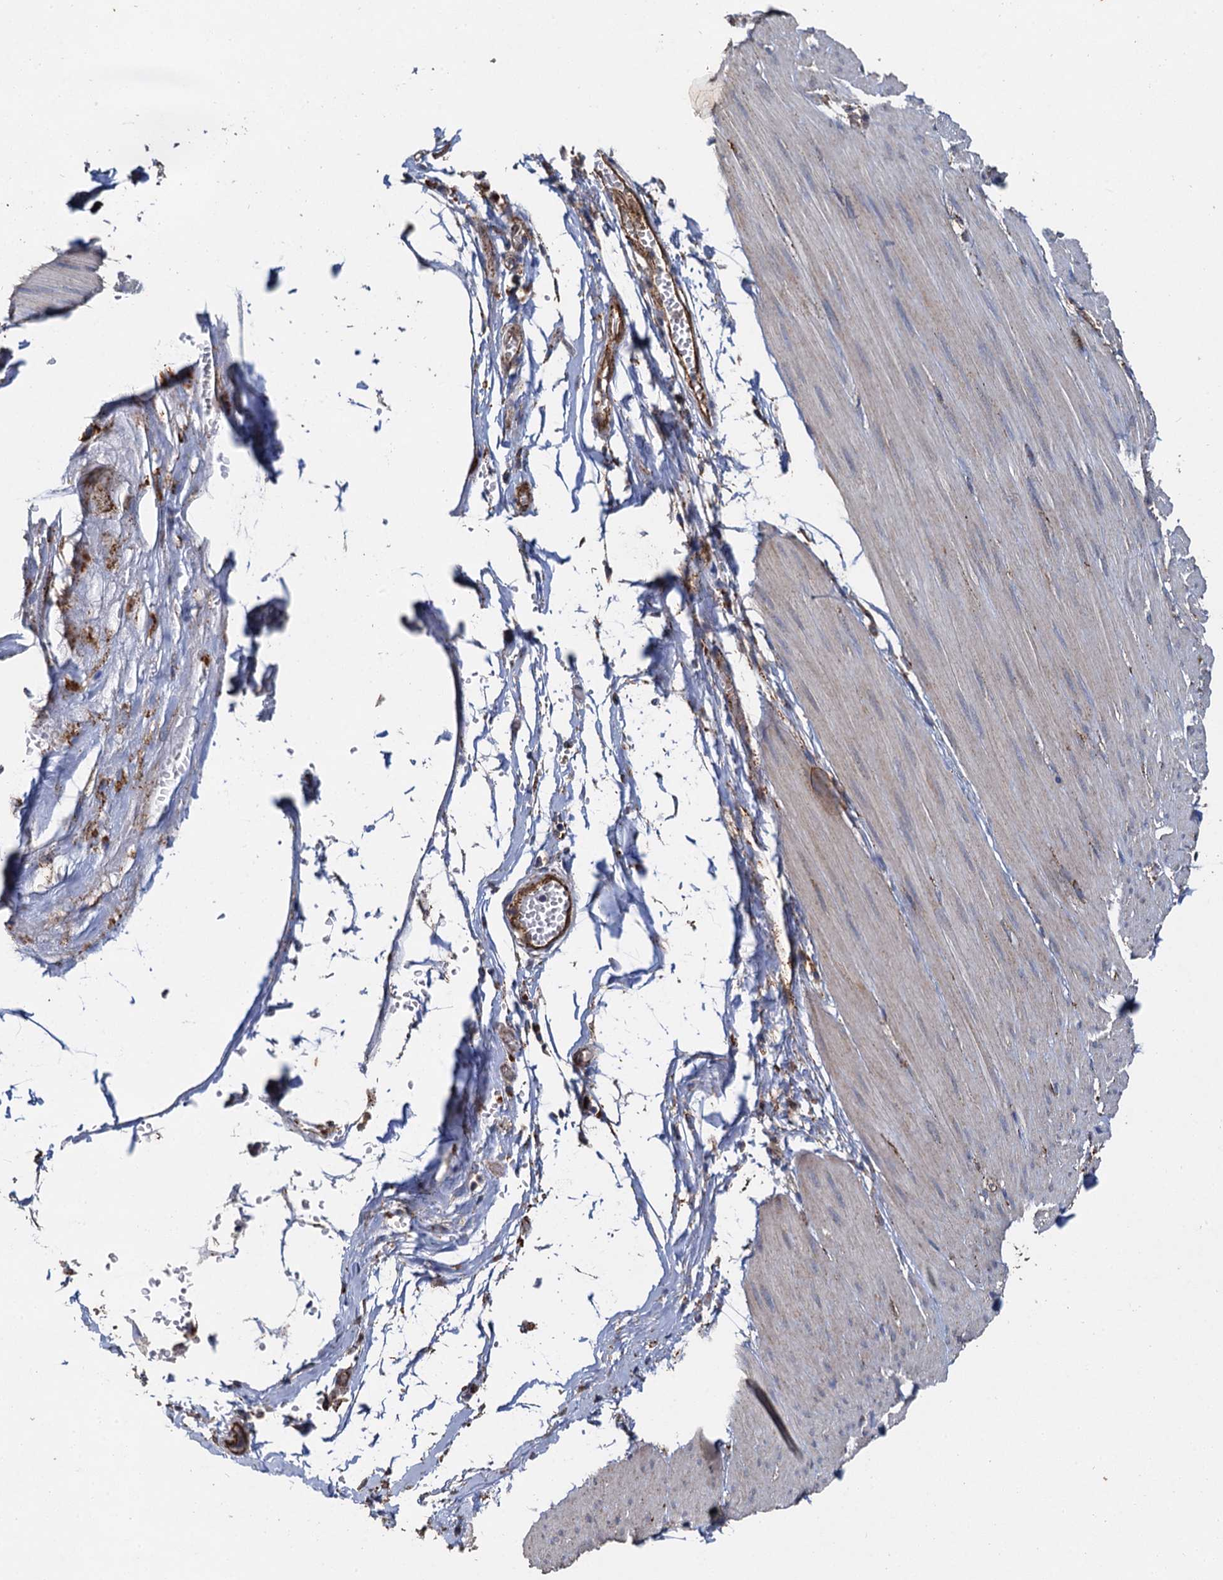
{"staining": {"intensity": "strong", "quantity": "<25%", "location": "cytoplasmic/membranous"}, "tissue": "smooth muscle", "cell_type": "Smooth muscle cells", "image_type": "normal", "snomed": [{"axis": "morphology", "description": "Normal tissue, NOS"}, {"axis": "morphology", "description": "Adenocarcinoma, NOS"}, {"axis": "topography", "description": "Colon"}, {"axis": "topography", "description": "Peripheral nerve tissue"}], "caption": "Immunohistochemistry photomicrograph of unremarkable smooth muscle stained for a protein (brown), which displays medium levels of strong cytoplasmic/membranous expression in approximately <25% of smooth muscle cells.", "gene": "GBA1", "patient": {"sex": "male", "age": 14}}